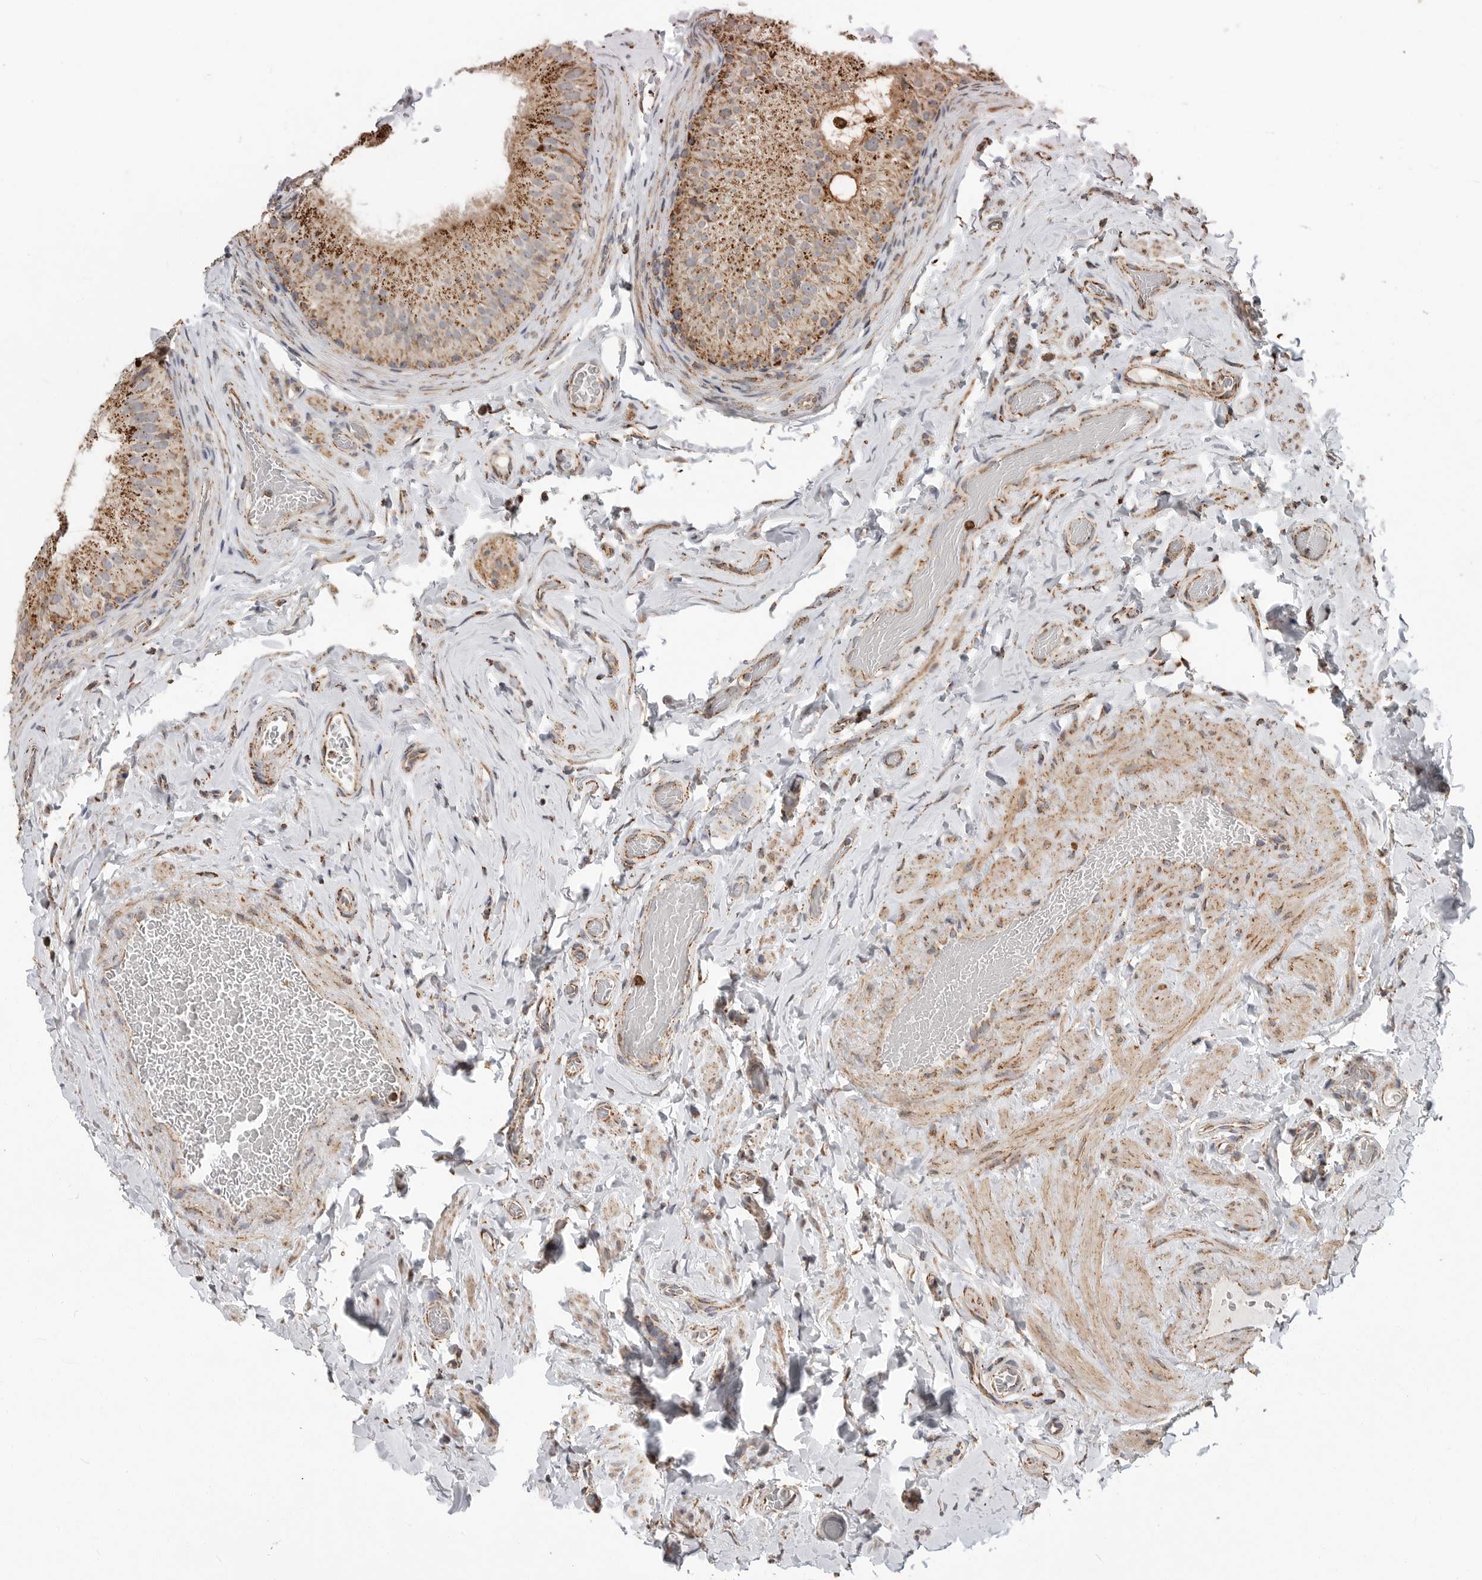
{"staining": {"intensity": "moderate", "quantity": ">75%", "location": "cytoplasmic/membranous"}, "tissue": "epididymis", "cell_type": "Glandular cells", "image_type": "normal", "snomed": [{"axis": "morphology", "description": "Normal tissue, NOS"}, {"axis": "topography", "description": "Vascular tissue"}, {"axis": "topography", "description": "Epididymis"}], "caption": "IHC staining of benign epididymis, which demonstrates medium levels of moderate cytoplasmic/membranous positivity in about >75% of glandular cells indicating moderate cytoplasmic/membranous protein expression. The staining was performed using DAB (brown) for protein detection and nuclei were counterstained in hematoxylin (blue).", "gene": "GCNT2", "patient": {"sex": "male", "age": 49}}